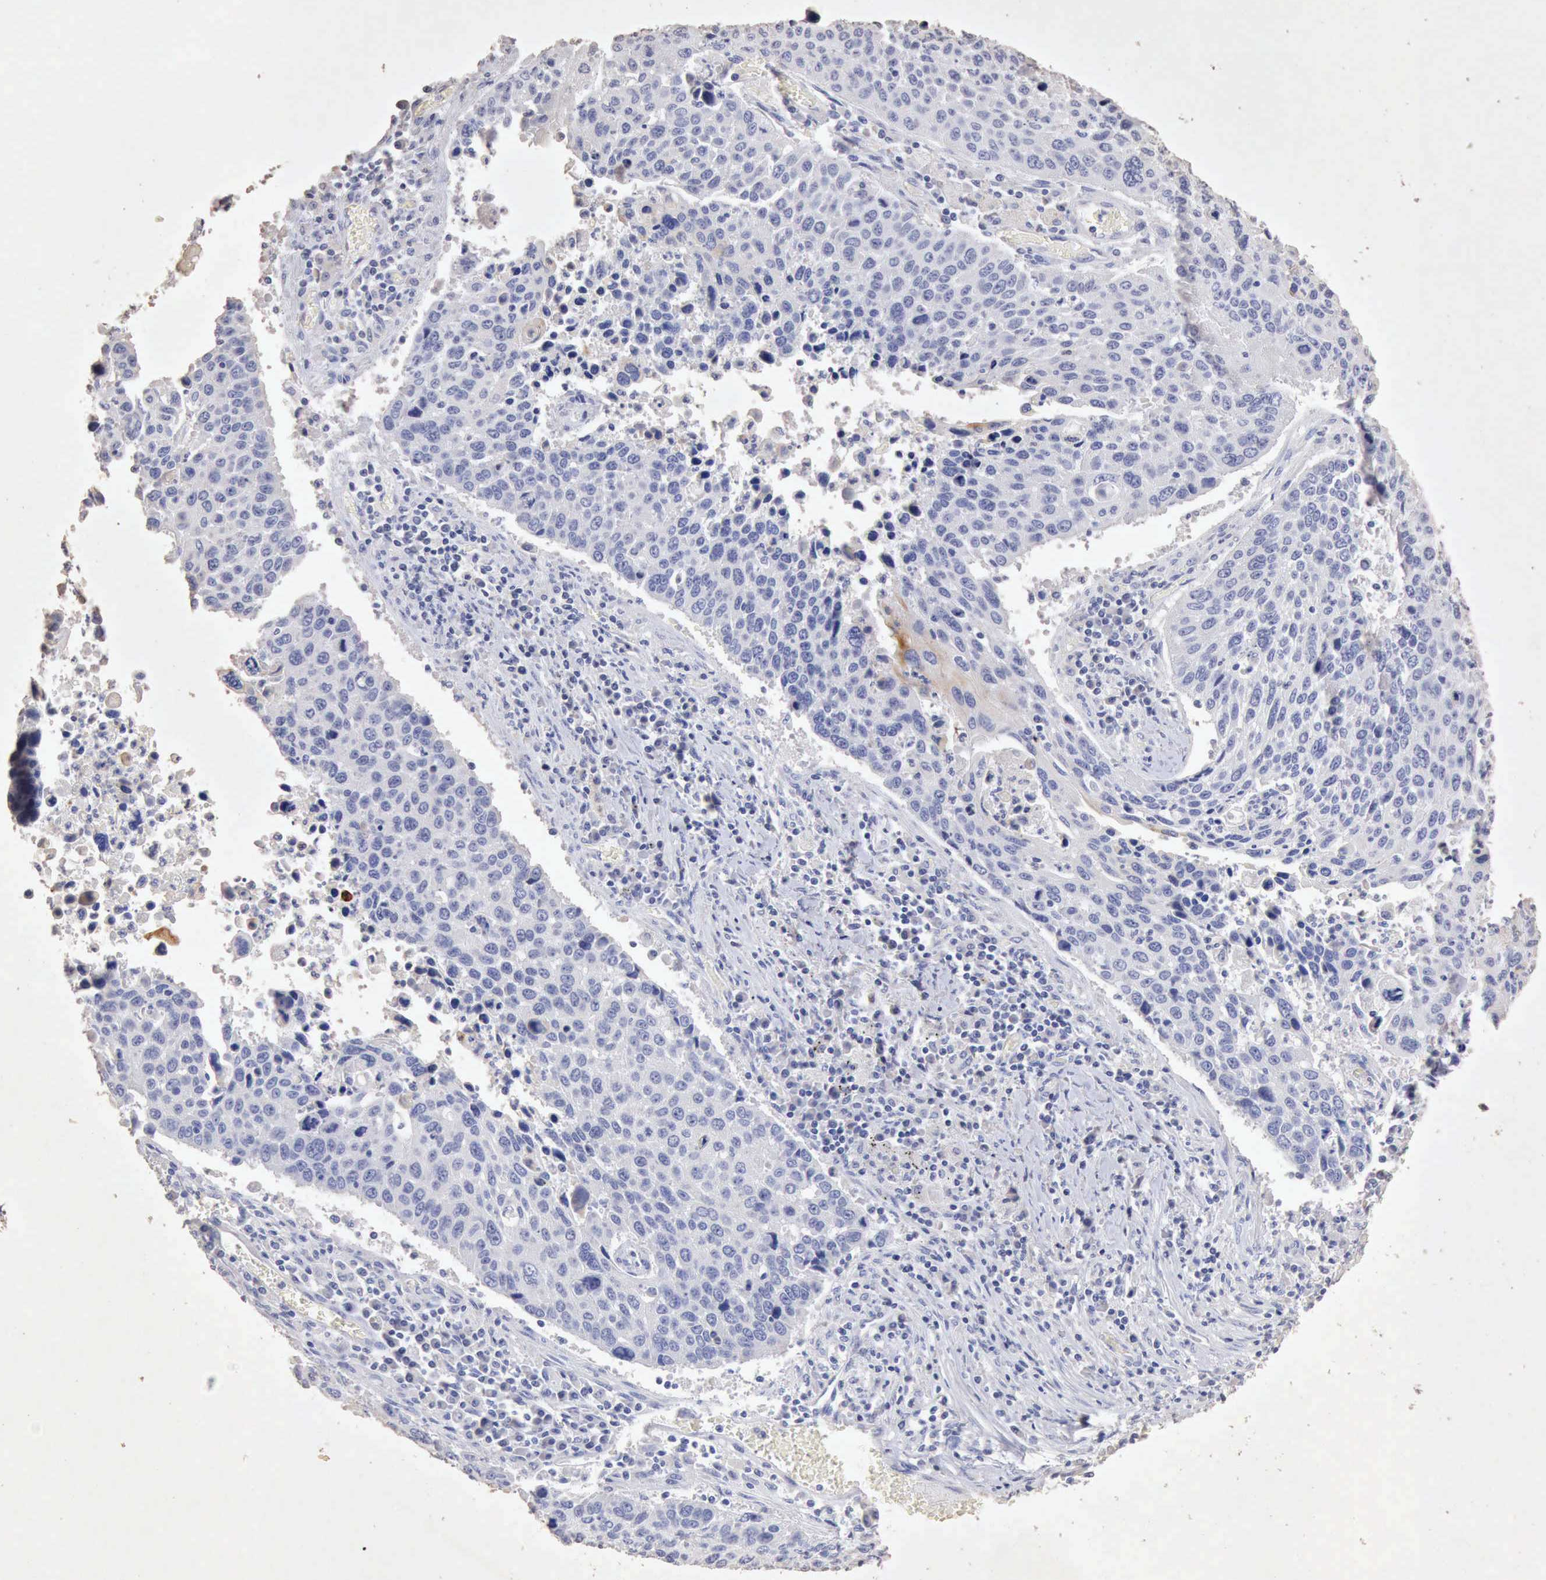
{"staining": {"intensity": "negative", "quantity": "none", "location": "none"}, "tissue": "lung cancer", "cell_type": "Tumor cells", "image_type": "cancer", "snomed": [{"axis": "morphology", "description": "Squamous cell carcinoma, NOS"}, {"axis": "topography", "description": "Lung"}], "caption": "An immunohistochemistry (IHC) photomicrograph of lung cancer is shown. There is no staining in tumor cells of lung cancer.", "gene": "KRT6B", "patient": {"sex": "male", "age": 68}}